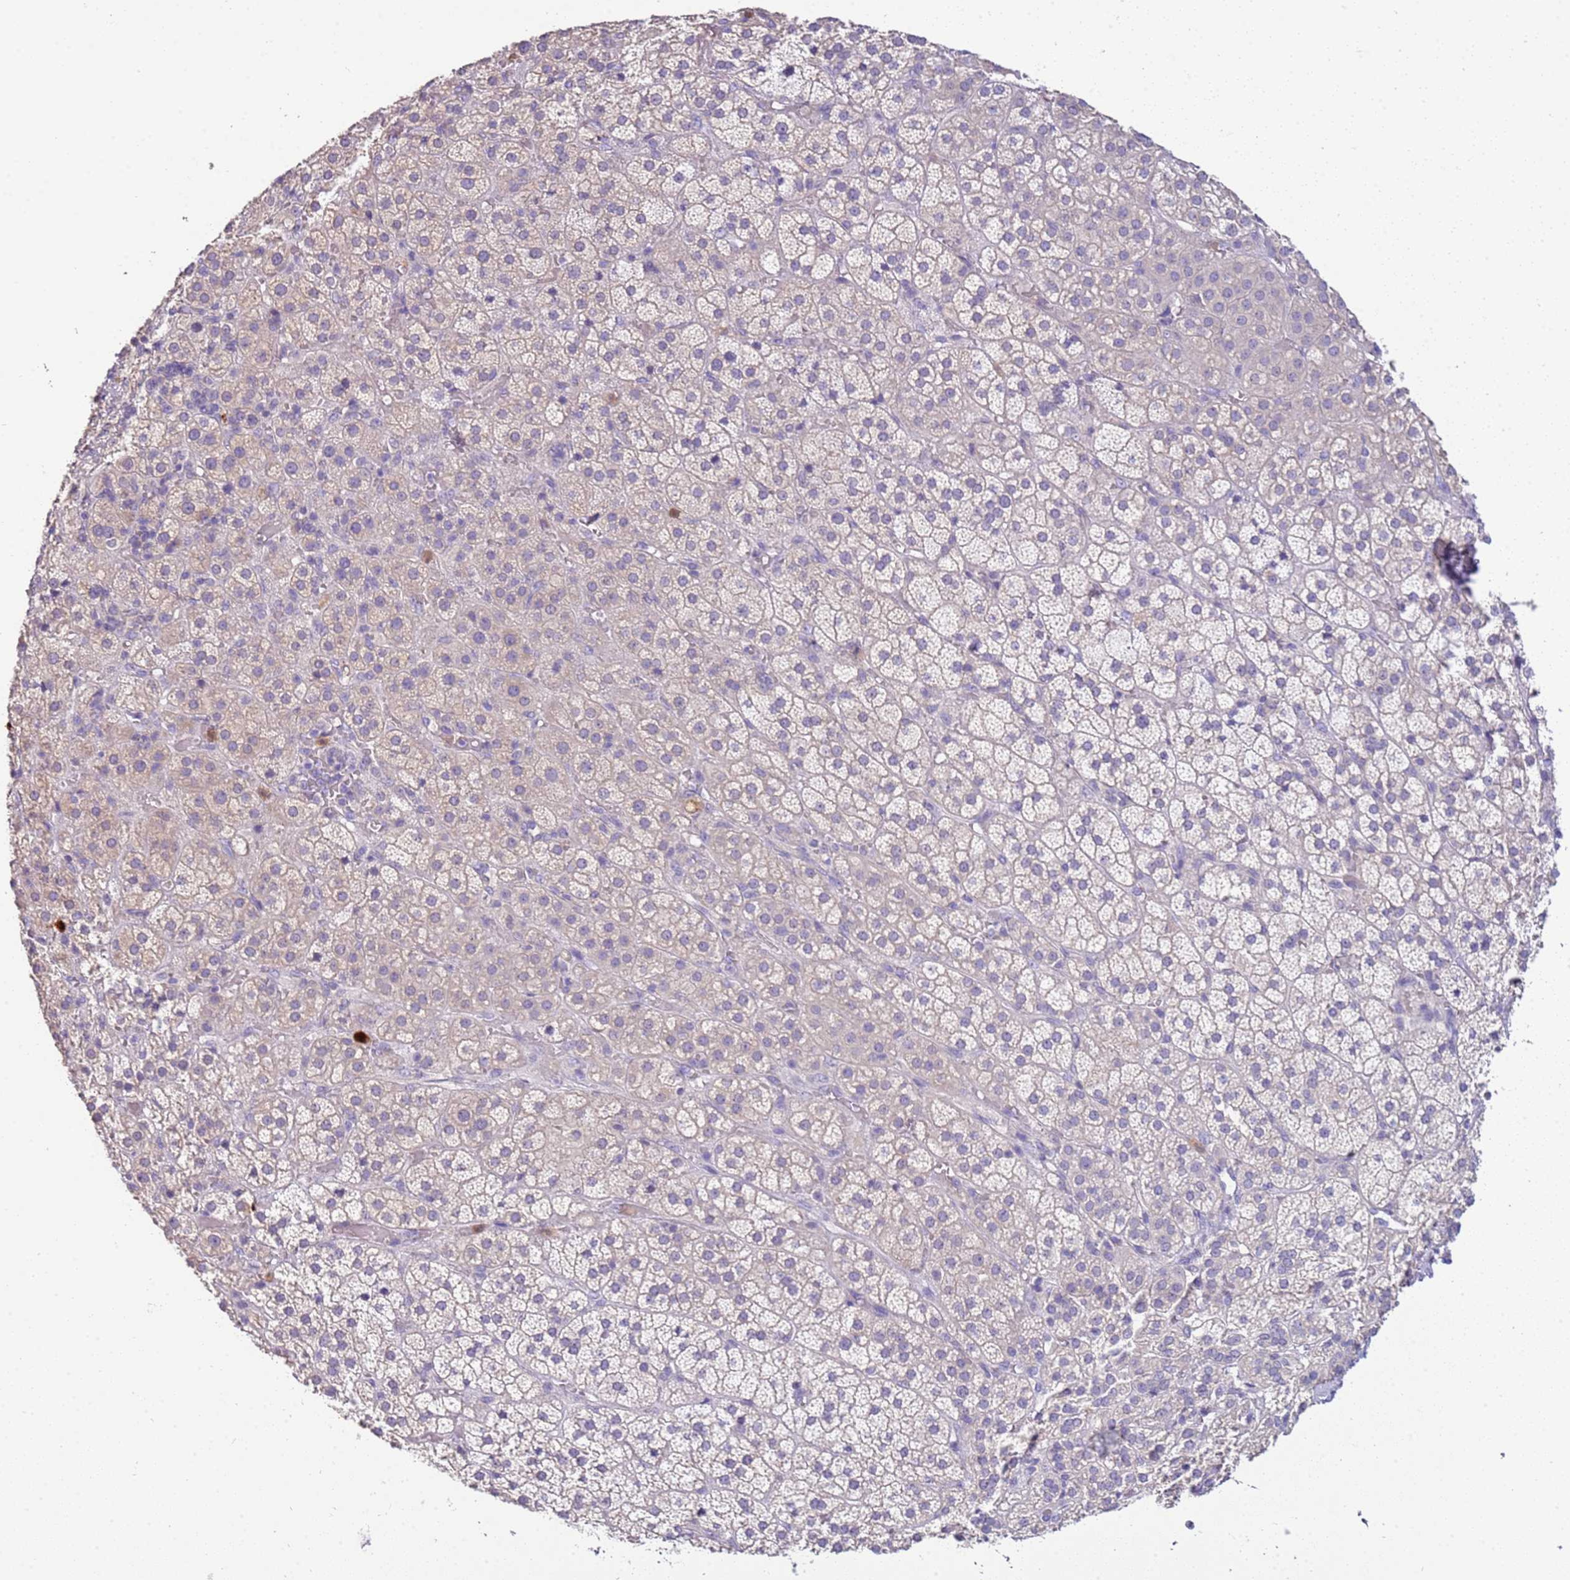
{"staining": {"intensity": "negative", "quantity": "none", "location": "none"}, "tissue": "adrenal gland", "cell_type": "Glandular cells", "image_type": "normal", "snomed": [{"axis": "morphology", "description": "Normal tissue, NOS"}, {"axis": "topography", "description": "Adrenal gland"}], "caption": "An immunohistochemistry (IHC) micrograph of benign adrenal gland is shown. There is no staining in glandular cells of adrenal gland. (DAB IHC, high magnification).", "gene": "IL2RG", "patient": {"sex": "female", "age": 70}}